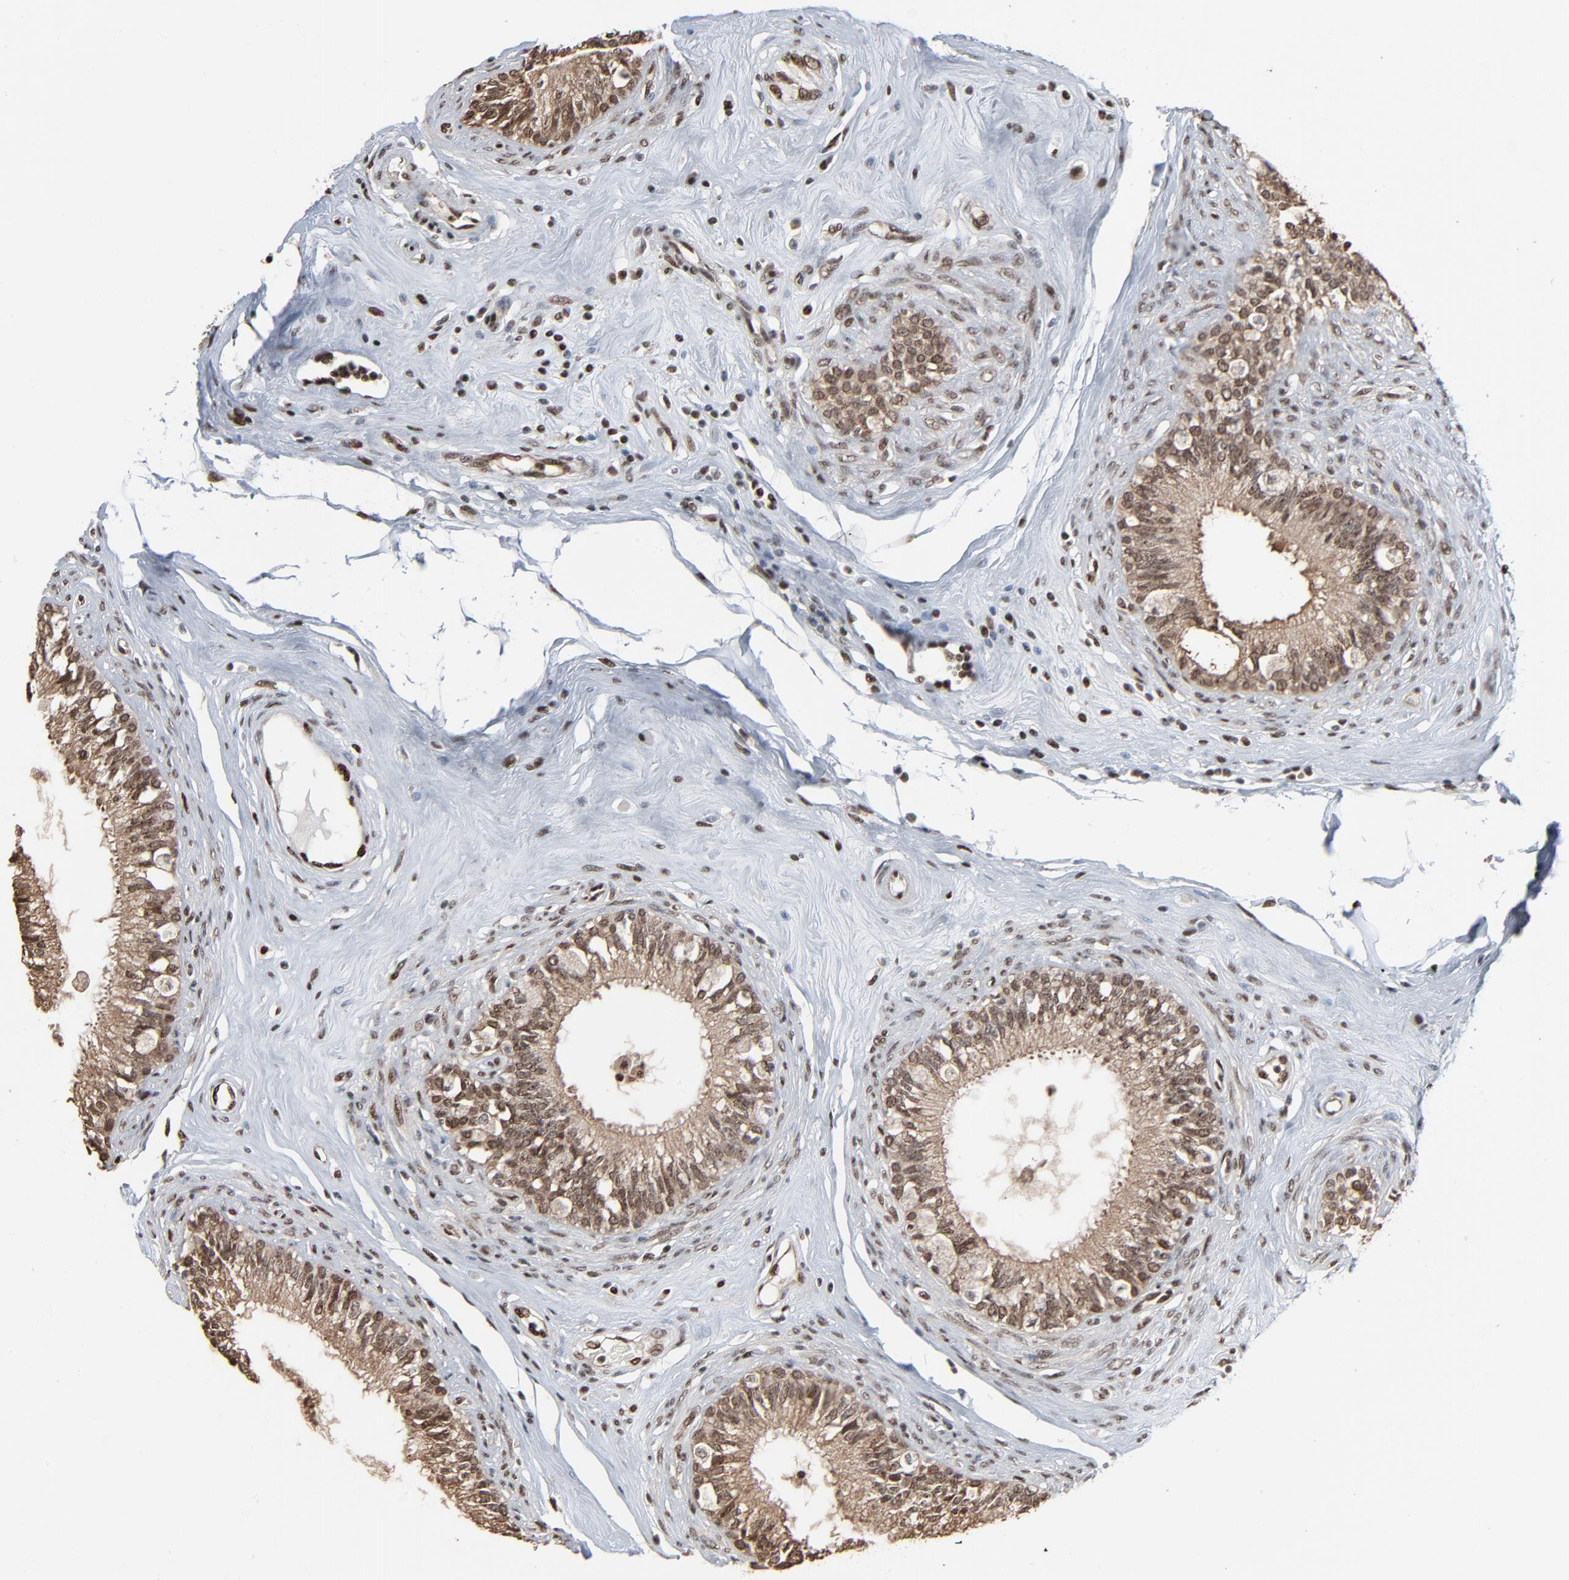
{"staining": {"intensity": "moderate", "quantity": ">75%", "location": "cytoplasmic/membranous,nuclear"}, "tissue": "epididymis", "cell_type": "Glandular cells", "image_type": "normal", "snomed": [{"axis": "morphology", "description": "Normal tissue, NOS"}, {"axis": "morphology", "description": "Inflammation, NOS"}, {"axis": "topography", "description": "Epididymis"}], "caption": "IHC micrograph of benign human epididymis stained for a protein (brown), which demonstrates medium levels of moderate cytoplasmic/membranous,nuclear positivity in approximately >75% of glandular cells.", "gene": "MEIS2", "patient": {"sex": "male", "age": 84}}